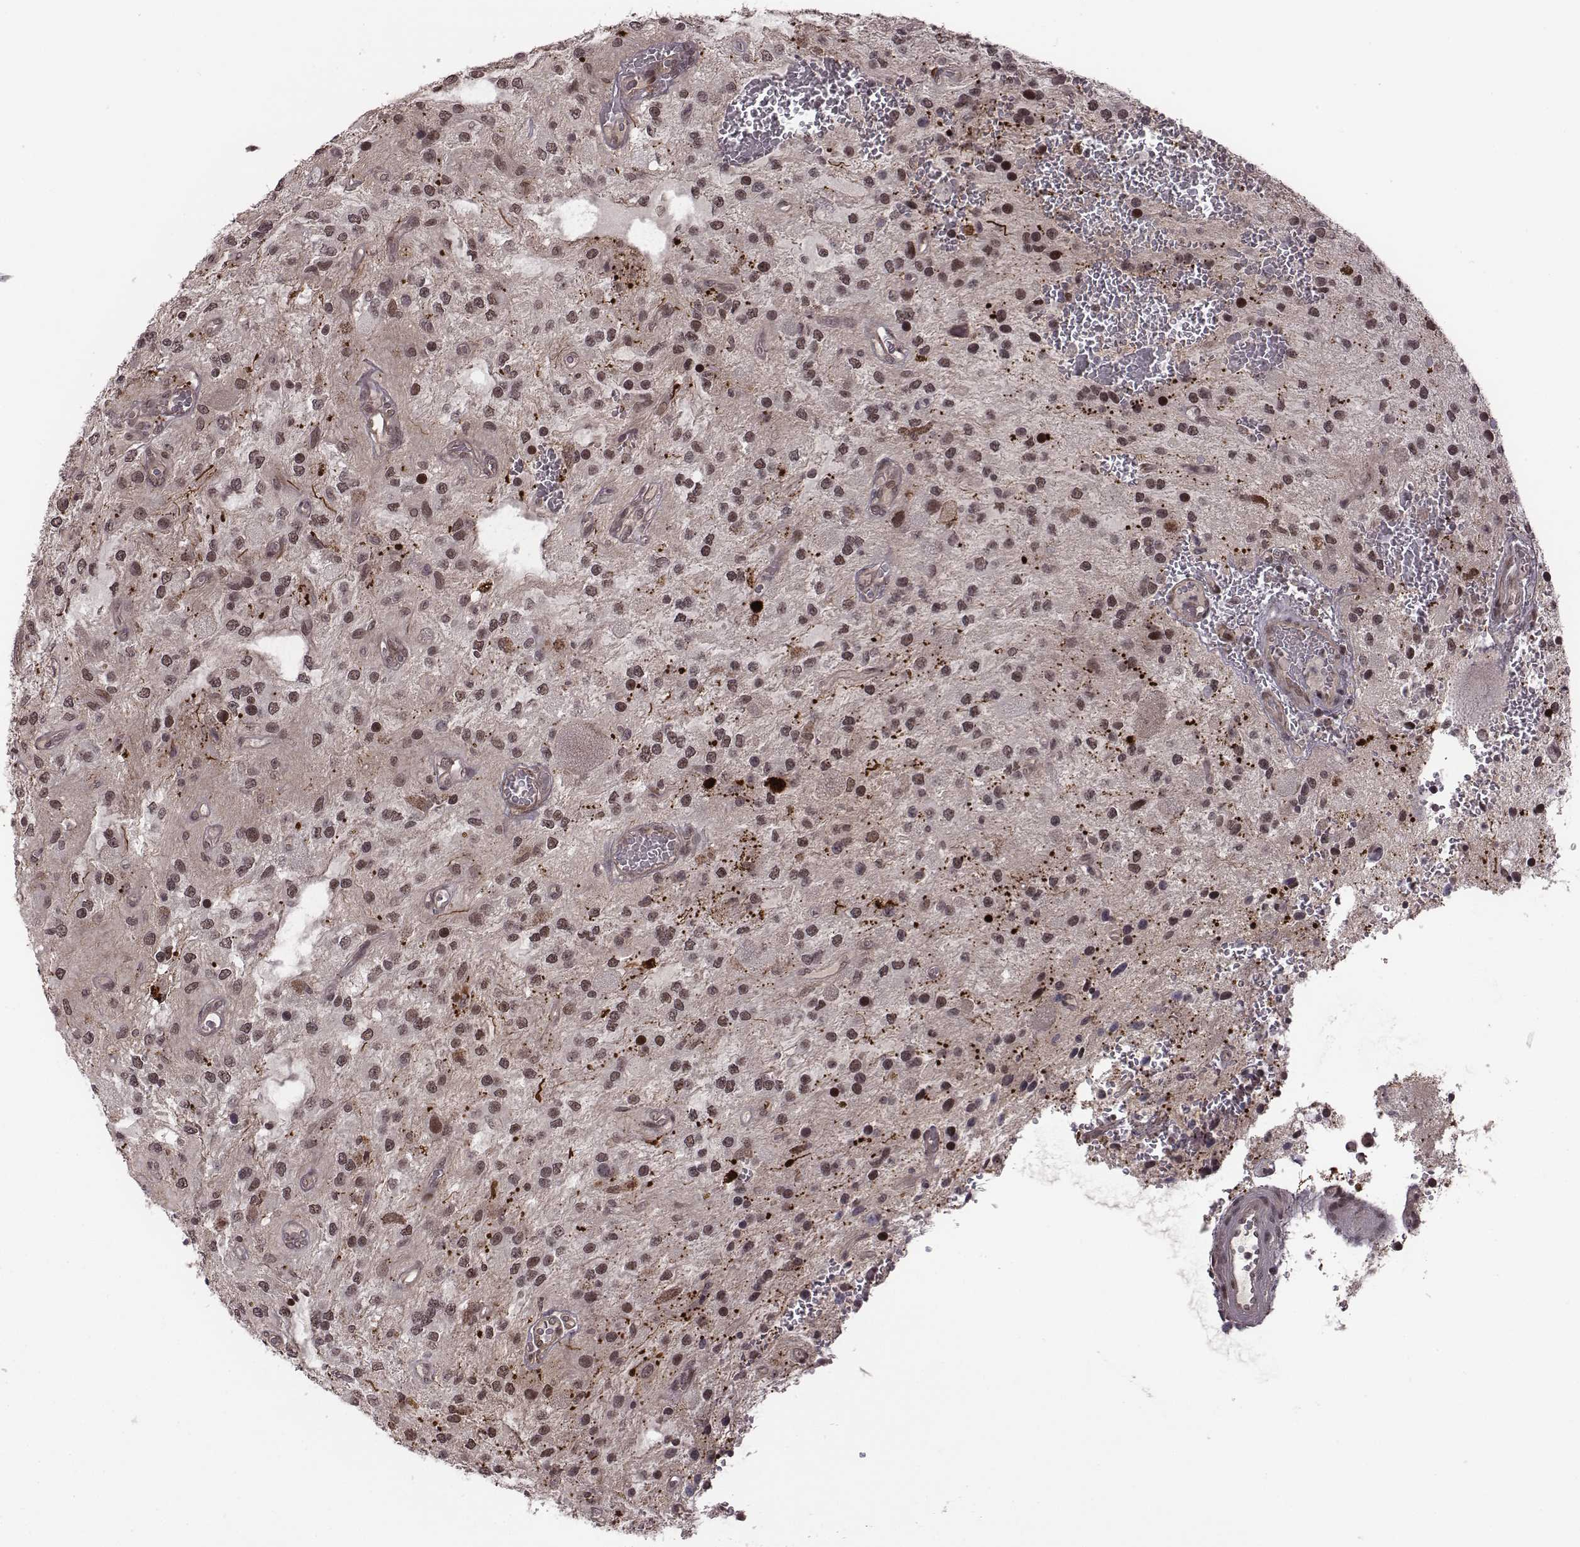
{"staining": {"intensity": "negative", "quantity": "none", "location": "none"}, "tissue": "glioma", "cell_type": "Tumor cells", "image_type": "cancer", "snomed": [{"axis": "morphology", "description": "Glioma, malignant, Low grade"}, {"axis": "topography", "description": "Cerebellum"}], "caption": "Immunohistochemical staining of low-grade glioma (malignant) demonstrates no significant expression in tumor cells.", "gene": "RPL3", "patient": {"sex": "female", "age": 14}}